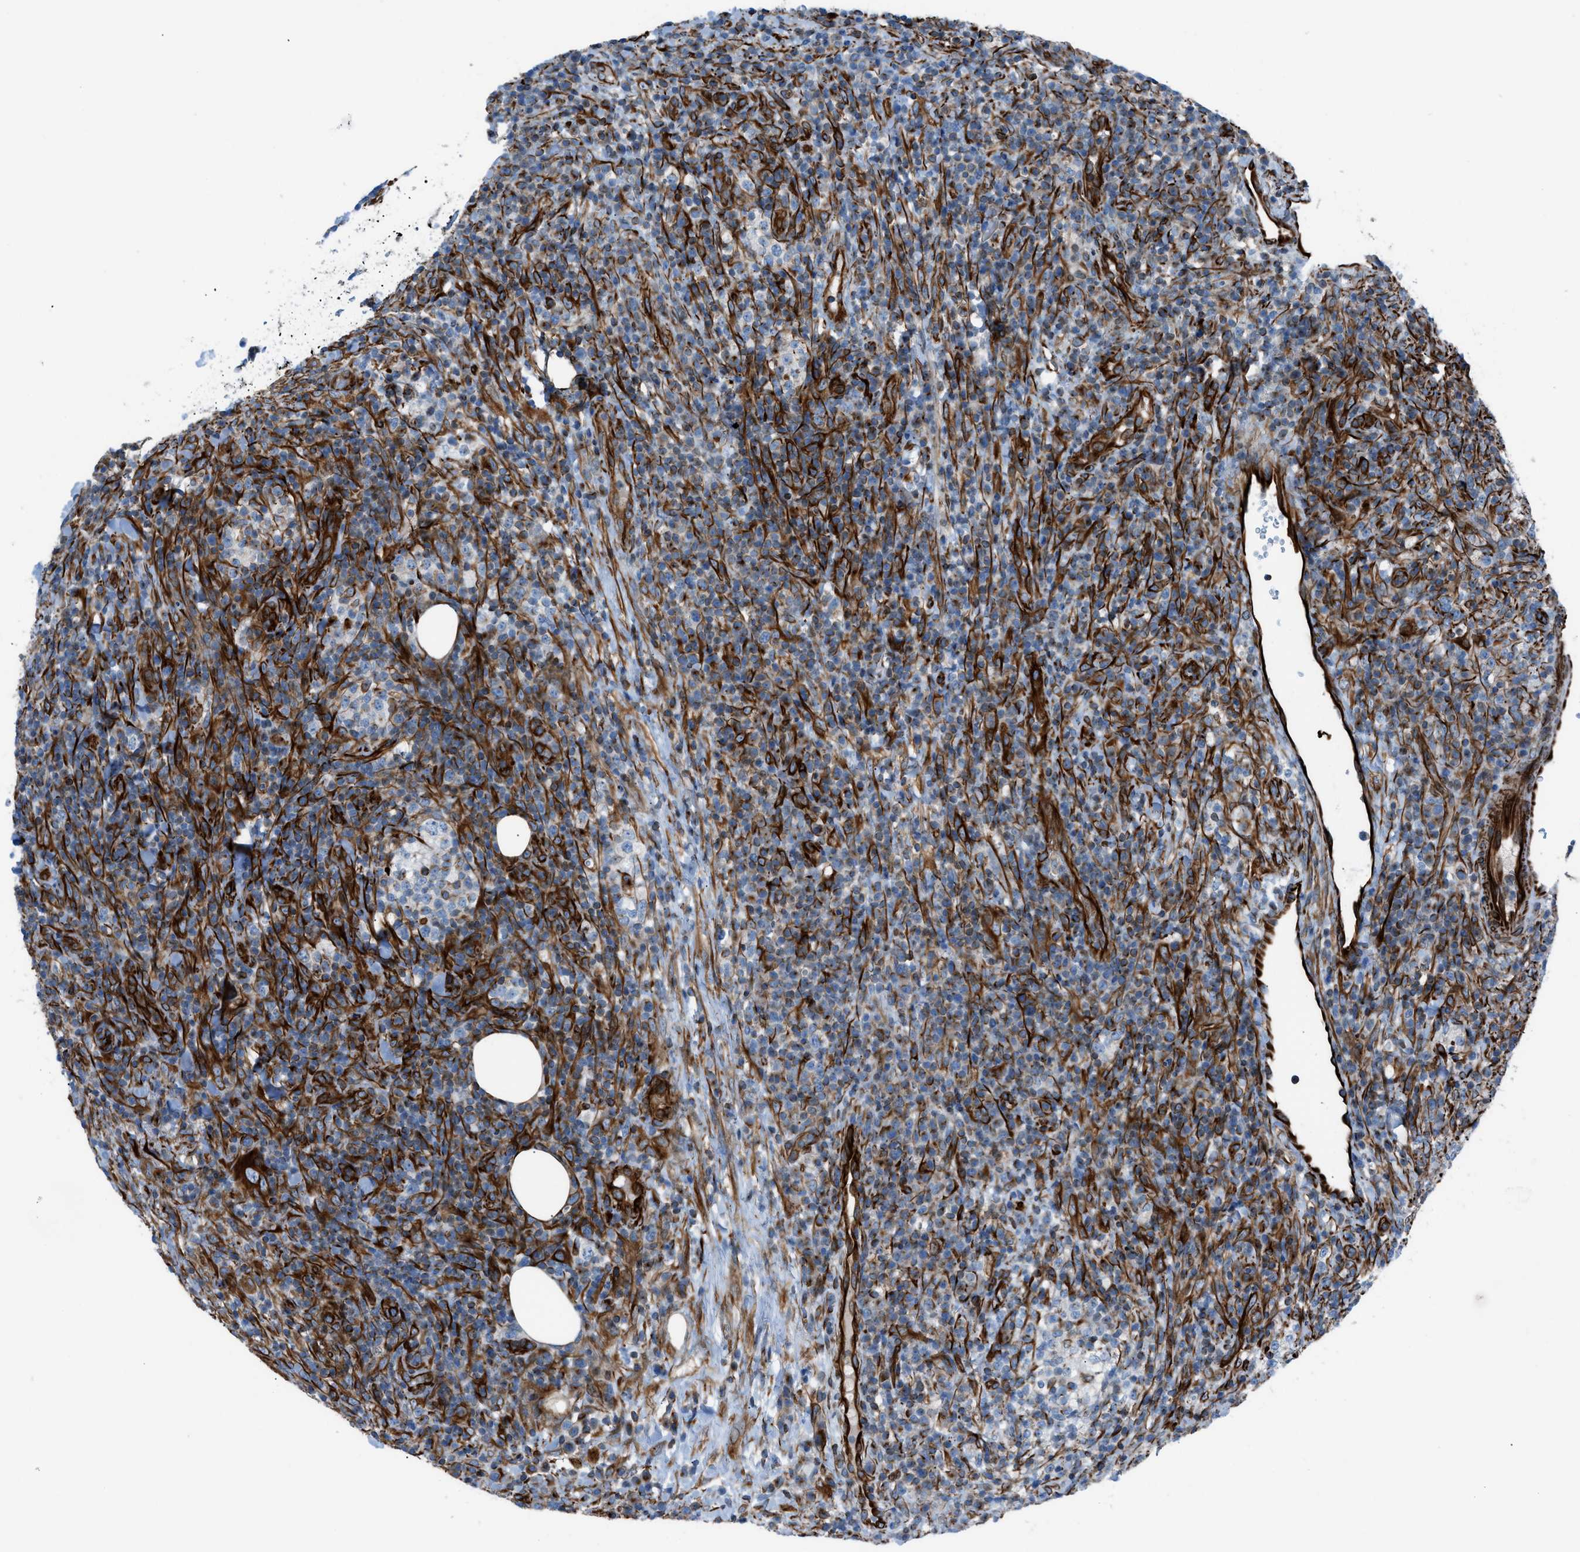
{"staining": {"intensity": "strong", "quantity": "<25%", "location": "cytoplasmic/membranous"}, "tissue": "lymphoma", "cell_type": "Tumor cells", "image_type": "cancer", "snomed": [{"axis": "morphology", "description": "Malignant lymphoma, non-Hodgkin's type, High grade"}, {"axis": "topography", "description": "Lymph node"}], "caption": "An image of lymphoma stained for a protein demonstrates strong cytoplasmic/membranous brown staining in tumor cells.", "gene": "CABP7", "patient": {"sex": "female", "age": 76}}